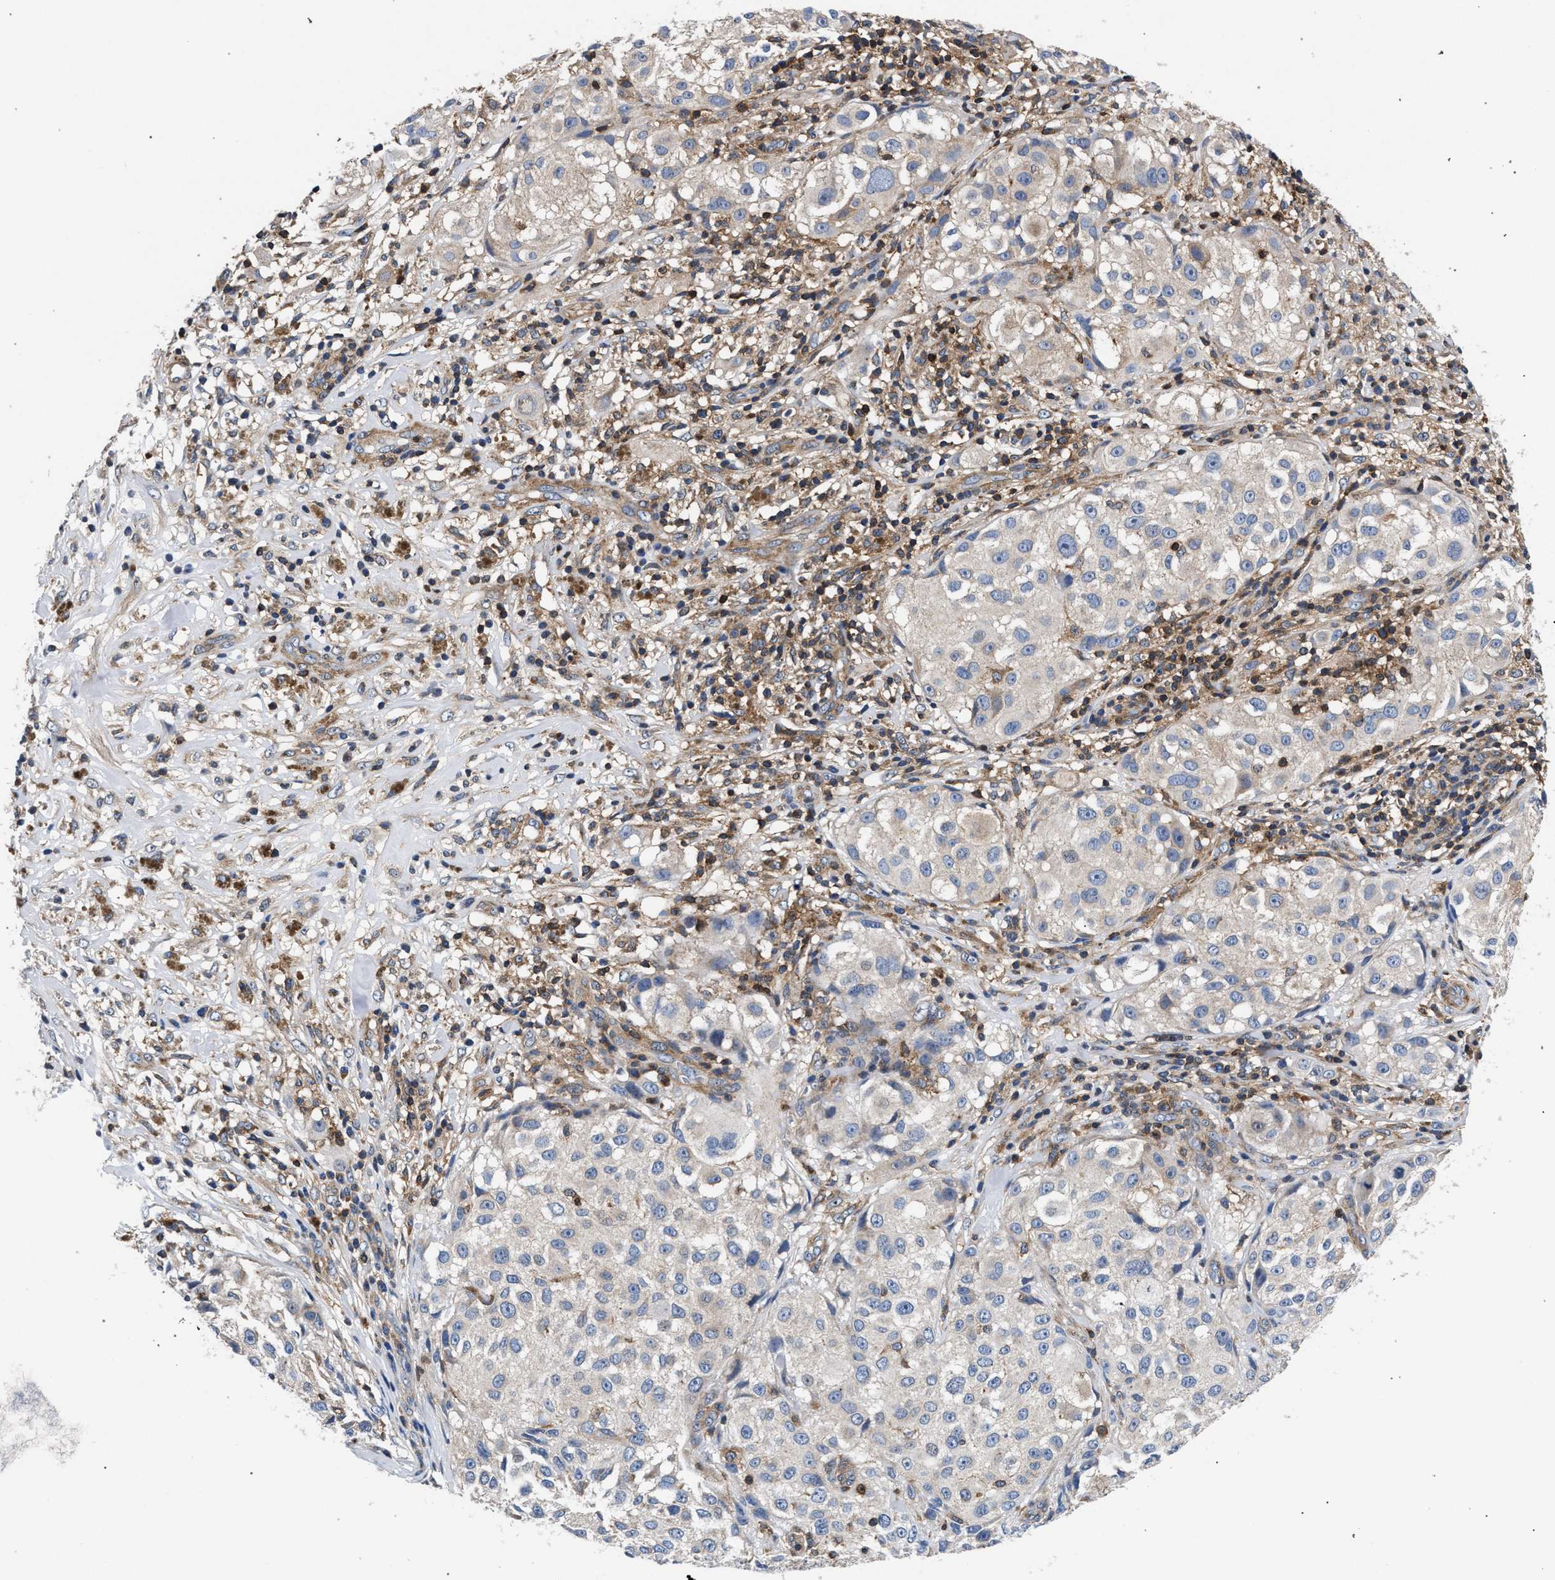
{"staining": {"intensity": "negative", "quantity": "none", "location": "none"}, "tissue": "melanoma", "cell_type": "Tumor cells", "image_type": "cancer", "snomed": [{"axis": "morphology", "description": "Necrosis, NOS"}, {"axis": "morphology", "description": "Malignant melanoma, NOS"}, {"axis": "topography", "description": "Skin"}], "caption": "Malignant melanoma was stained to show a protein in brown. There is no significant staining in tumor cells.", "gene": "LASP1", "patient": {"sex": "female", "age": 87}}